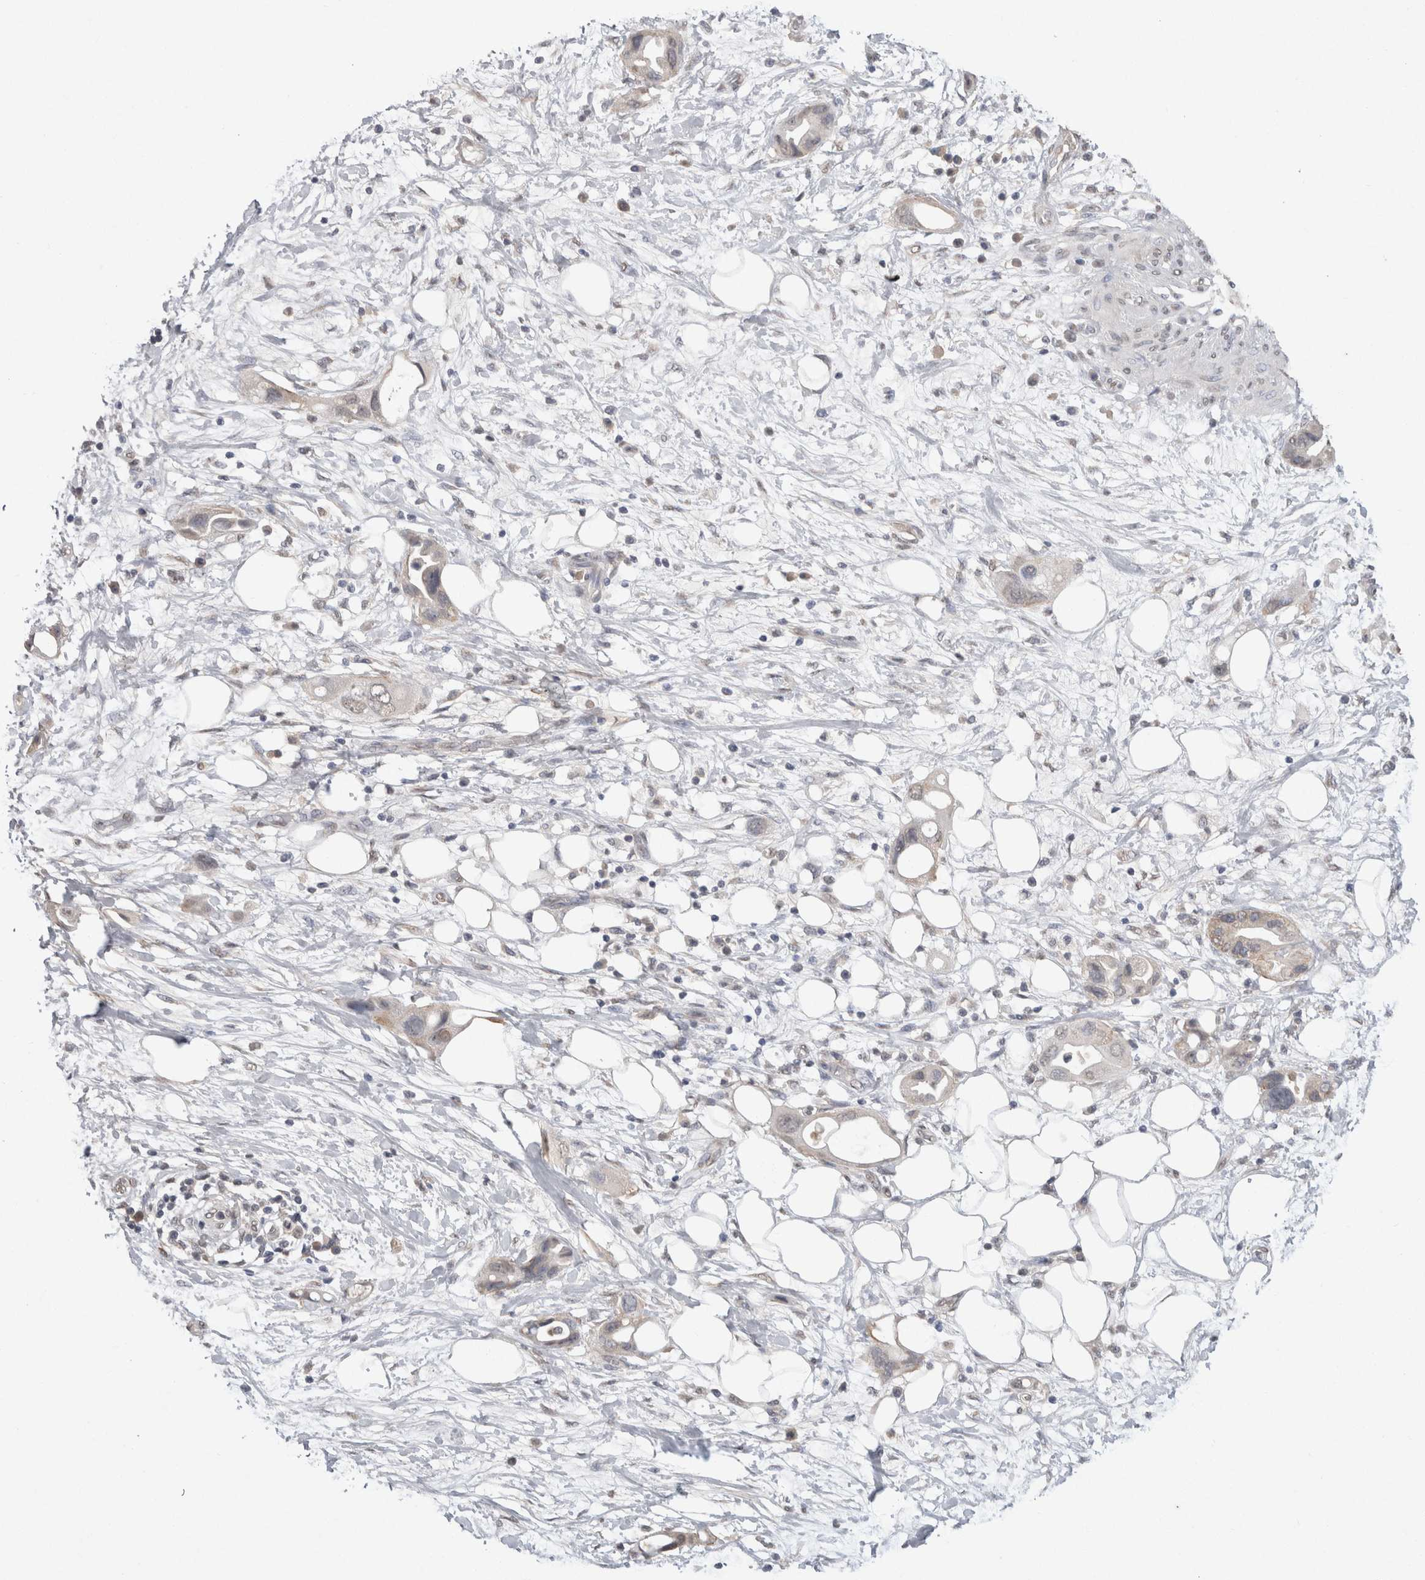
{"staining": {"intensity": "negative", "quantity": "none", "location": "none"}, "tissue": "pancreatic cancer", "cell_type": "Tumor cells", "image_type": "cancer", "snomed": [{"axis": "morphology", "description": "Adenocarcinoma, NOS"}, {"axis": "topography", "description": "Pancreas"}], "caption": "A photomicrograph of human pancreatic cancer is negative for staining in tumor cells.", "gene": "NAALADL2", "patient": {"sex": "female", "age": 57}}